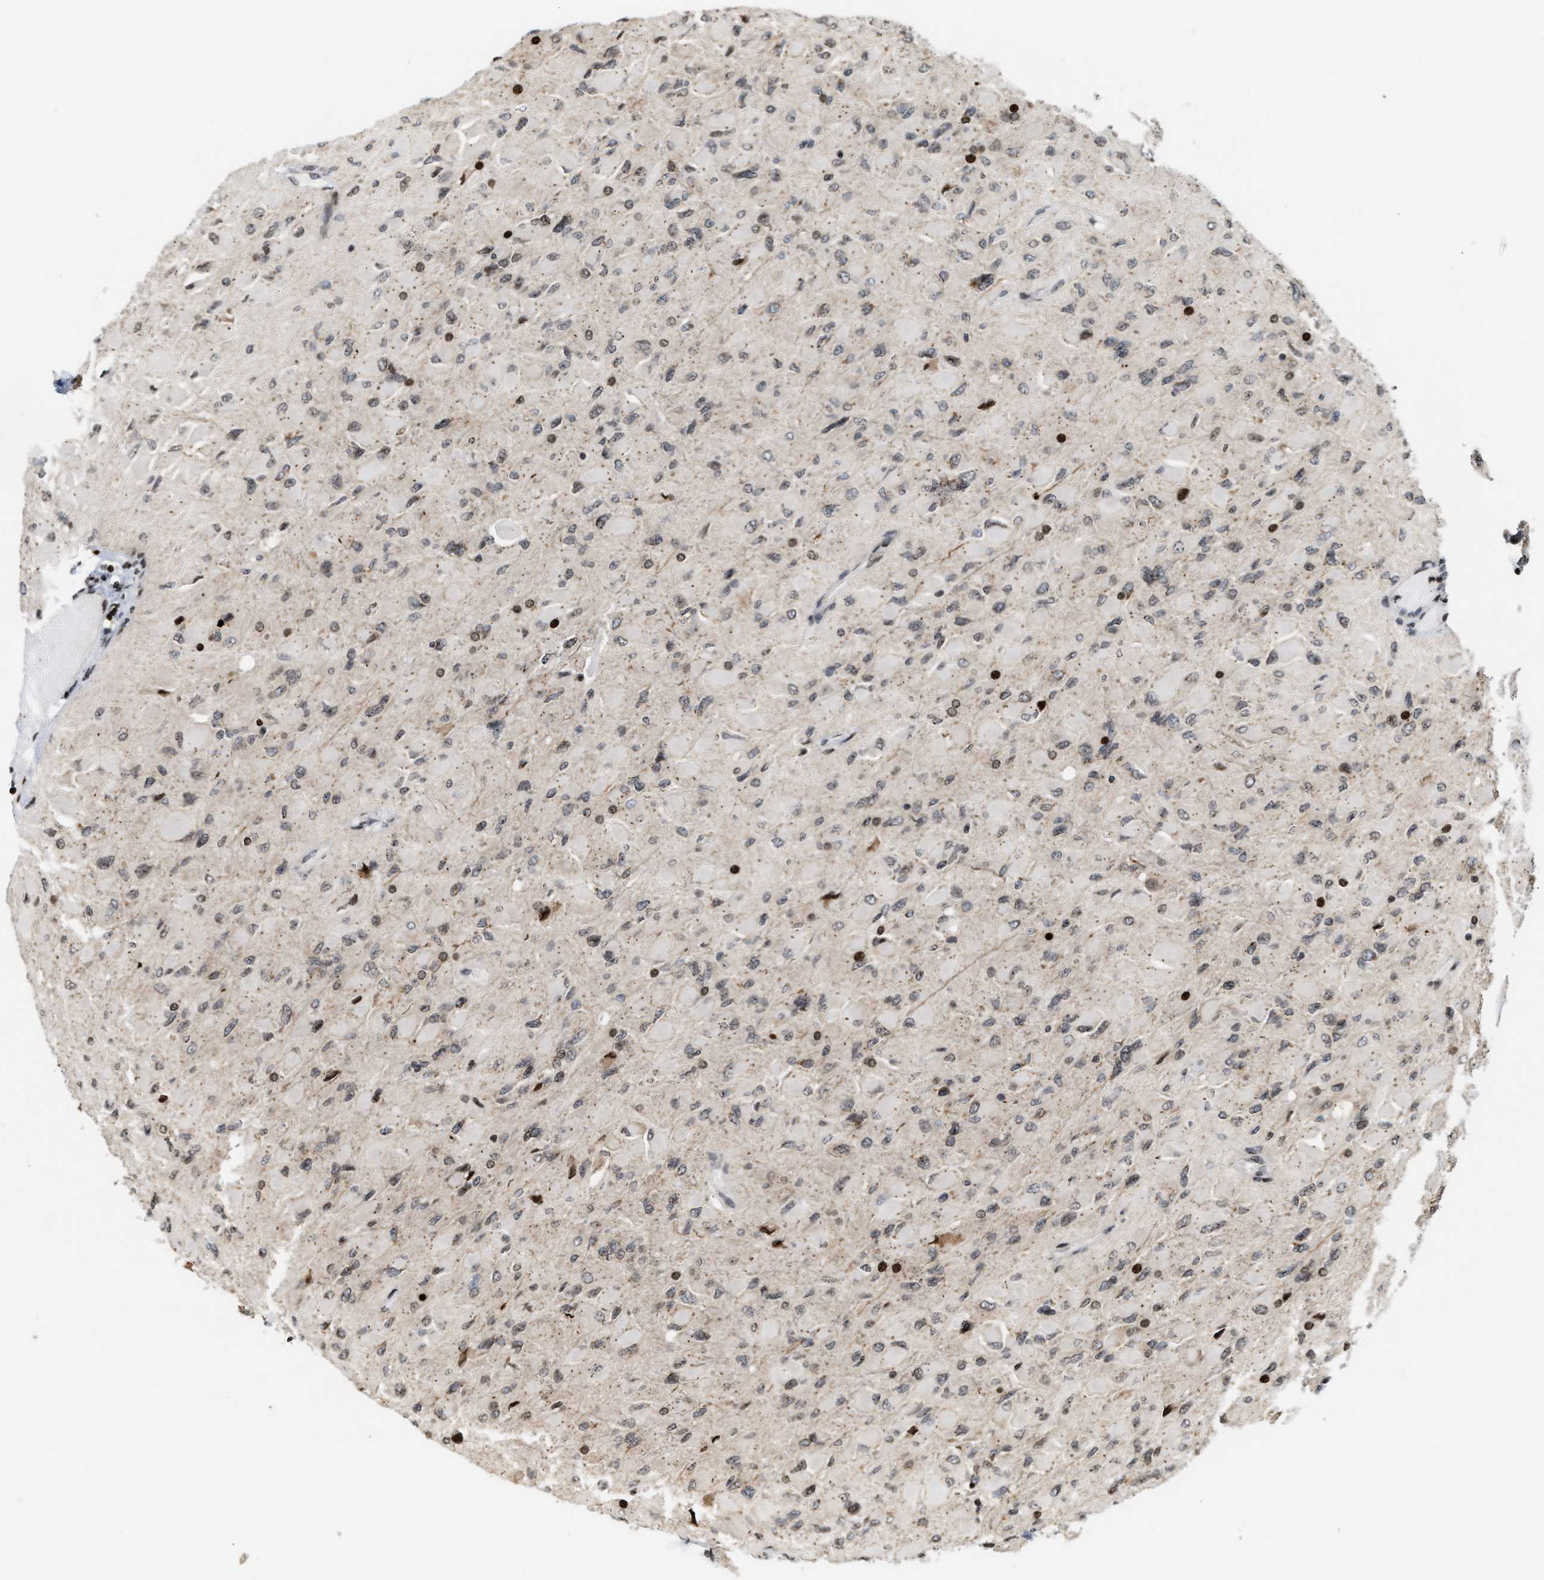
{"staining": {"intensity": "weak", "quantity": "25%-75%", "location": "nuclear"}, "tissue": "glioma", "cell_type": "Tumor cells", "image_type": "cancer", "snomed": [{"axis": "morphology", "description": "Glioma, malignant, High grade"}, {"axis": "topography", "description": "Cerebral cortex"}], "caption": "A histopathology image showing weak nuclear positivity in about 25%-75% of tumor cells in high-grade glioma (malignant), as visualized by brown immunohistochemical staining.", "gene": "PDZD2", "patient": {"sex": "female", "age": 36}}